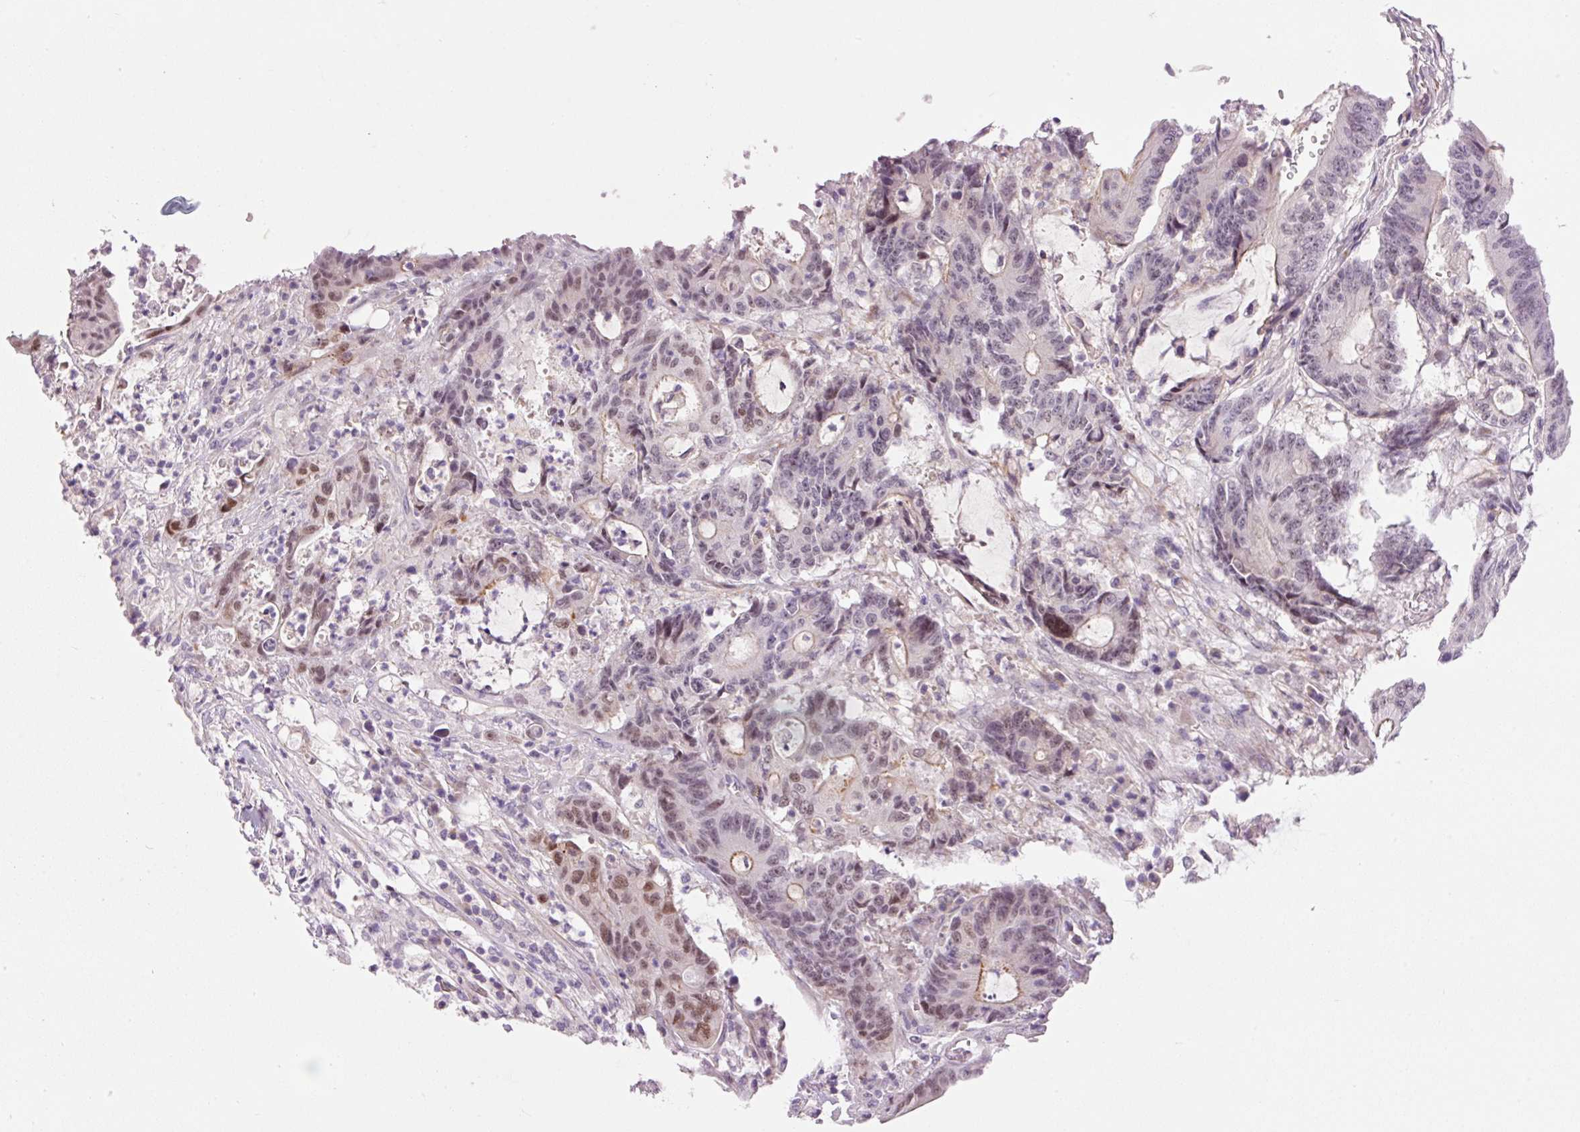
{"staining": {"intensity": "moderate", "quantity": "<25%", "location": "nuclear"}, "tissue": "colorectal cancer", "cell_type": "Tumor cells", "image_type": "cancer", "snomed": [{"axis": "morphology", "description": "Adenocarcinoma, NOS"}, {"axis": "topography", "description": "Colon"}], "caption": "Moderate nuclear staining is present in about <25% of tumor cells in adenocarcinoma (colorectal).", "gene": "HNF1A", "patient": {"sex": "female", "age": 84}}